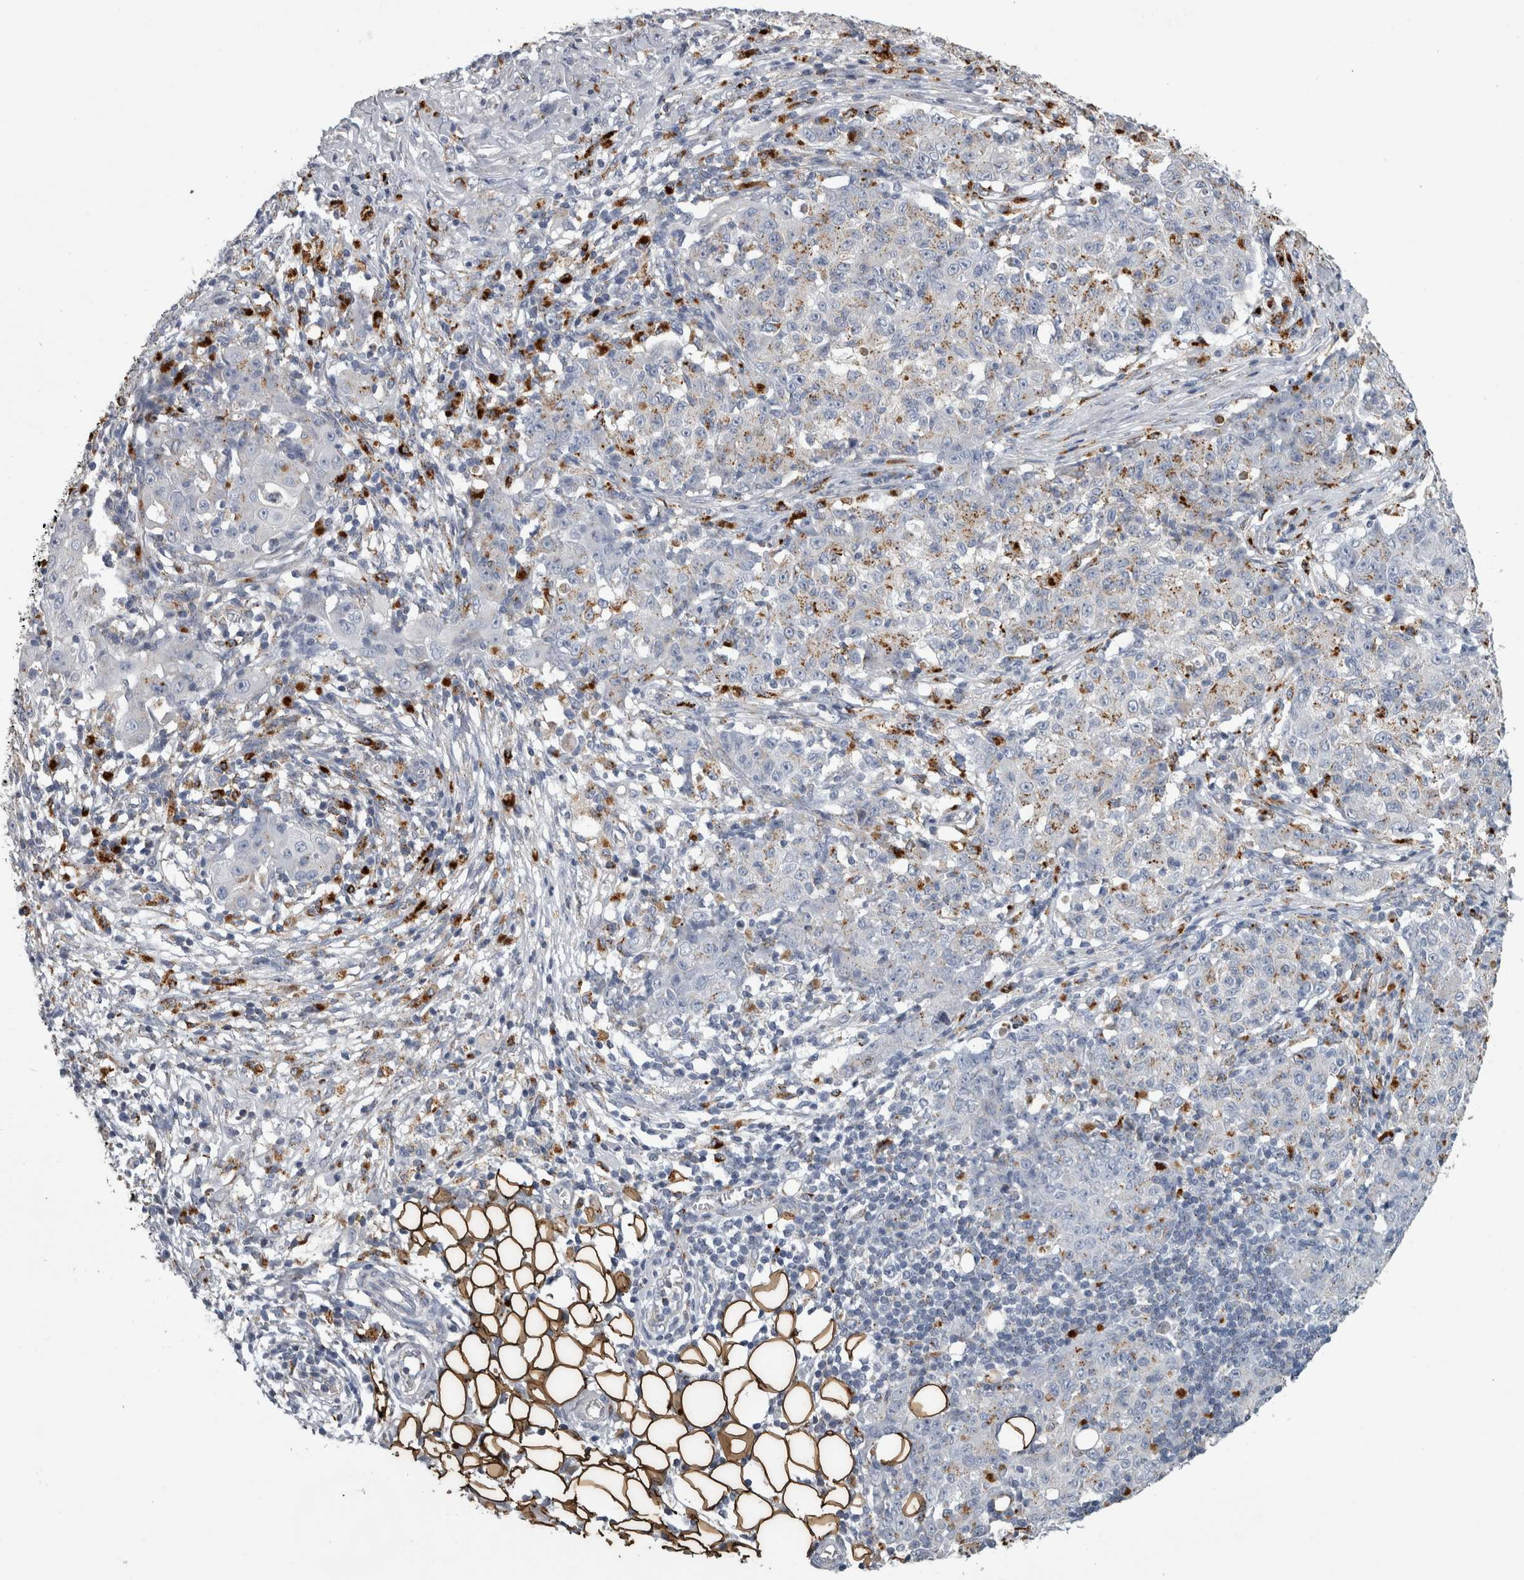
{"staining": {"intensity": "weak", "quantity": "25%-75%", "location": "cytoplasmic/membranous"}, "tissue": "ovarian cancer", "cell_type": "Tumor cells", "image_type": "cancer", "snomed": [{"axis": "morphology", "description": "Carcinoma, endometroid"}, {"axis": "topography", "description": "Ovary"}], "caption": "The histopathology image reveals immunohistochemical staining of ovarian endometroid carcinoma. There is weak cytoplasmic/membranous positivity is present in approximately 25%-75% of tumor cells.", "gene": "DPP7", "patient": {"sex": "female", "age": 42}}